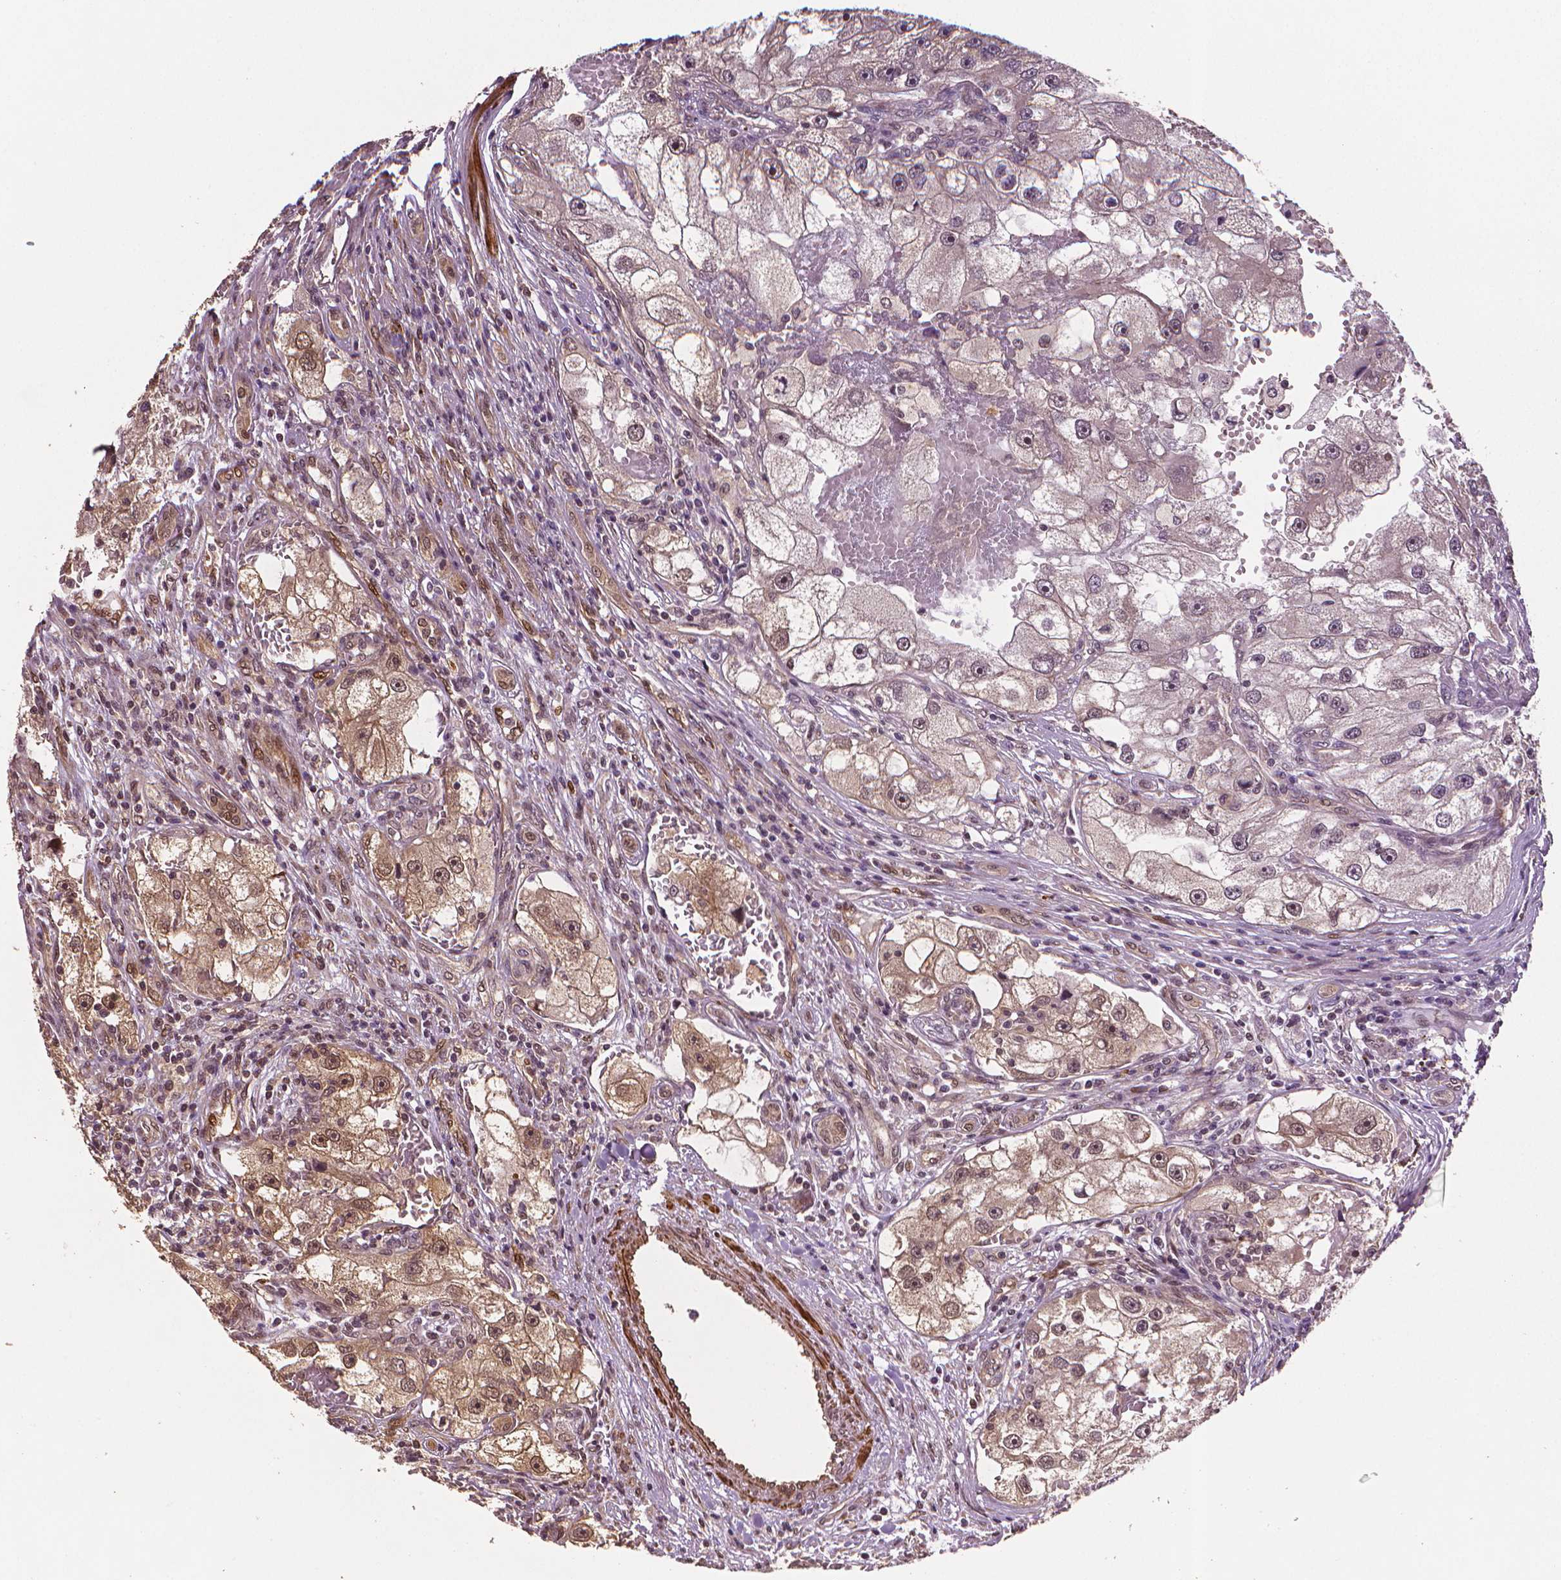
{"staining": {"intensity": "negative", "quantity": "none", "location": "none"}, "tissue": "renal cancer", "cell_type": "Tumor cells", "image_type": "cancer", "snomed": [{"axis": "morphology", "description": "Adenocarcinoma, NOS"}, {"axis": "topography", "description": "Kidney"}], "caption": "Immunohistochemical staining of human renal cancer (adenocarcinoma) displays no significant expression in tumor cells.", "gene": "STAT3", "patient": {"sex": "male", "age": 63}}